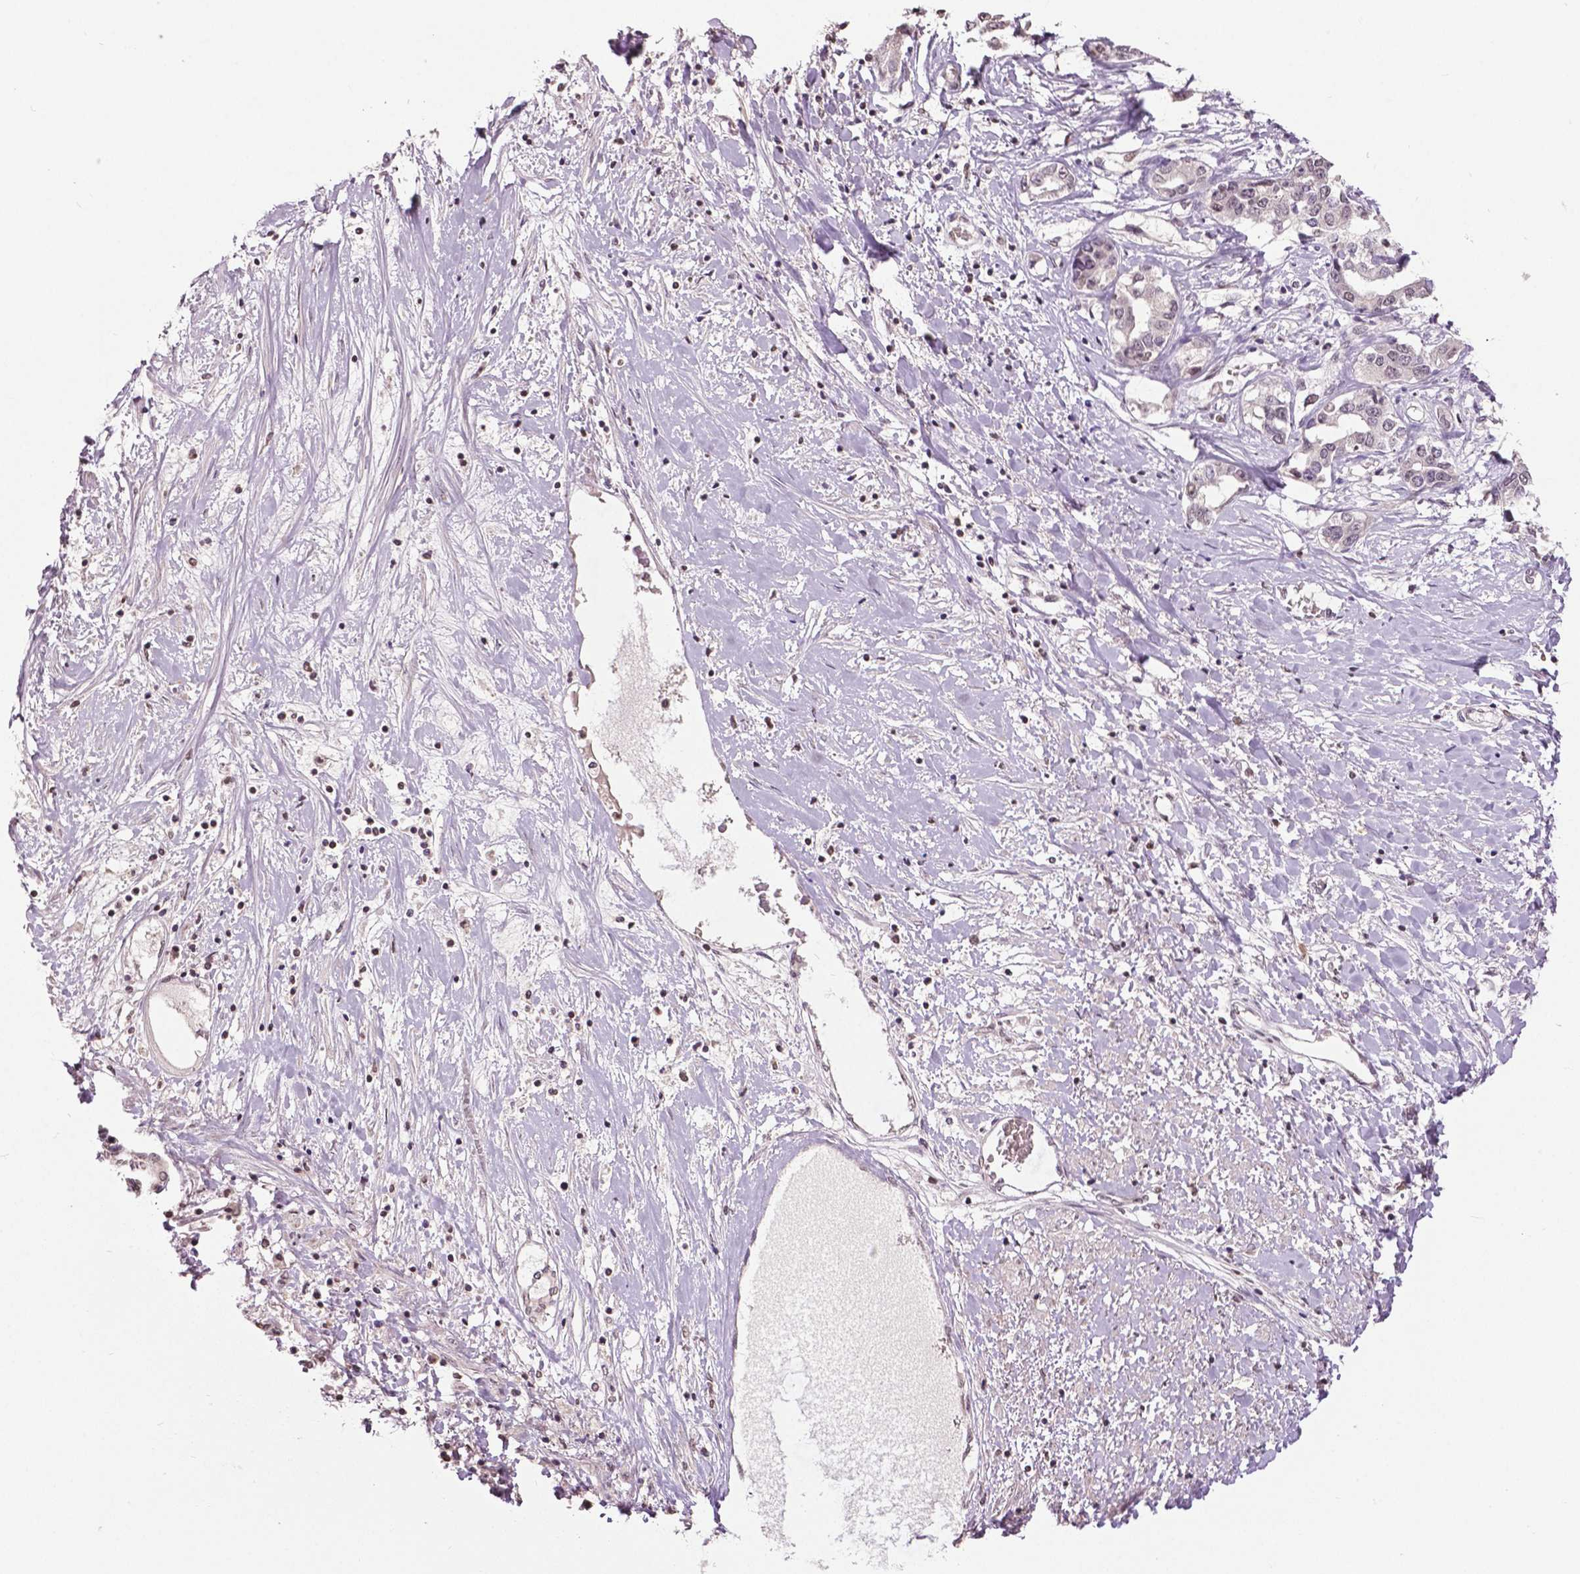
{"staining": {"intensity": "weak", "quantity": "25%-75%", "location": "nuclear"}, "tissue": "liver cancer", "cell_type": "Tumor cells", "image_type": "cancer", "snomed": [{"axis": "morphology", "description": "Cholangiocarcinoma"}, {"axis": "topography", "description": "Liver"}], "caption": "Liver cholangiocarcinoma was stained to show a protein in brown. There is low levels of weak nuclear expression in approximately 25%-75% of tumor cells.", "gene": "DLX5", "patient": {"sex": "male", "age": 59}}